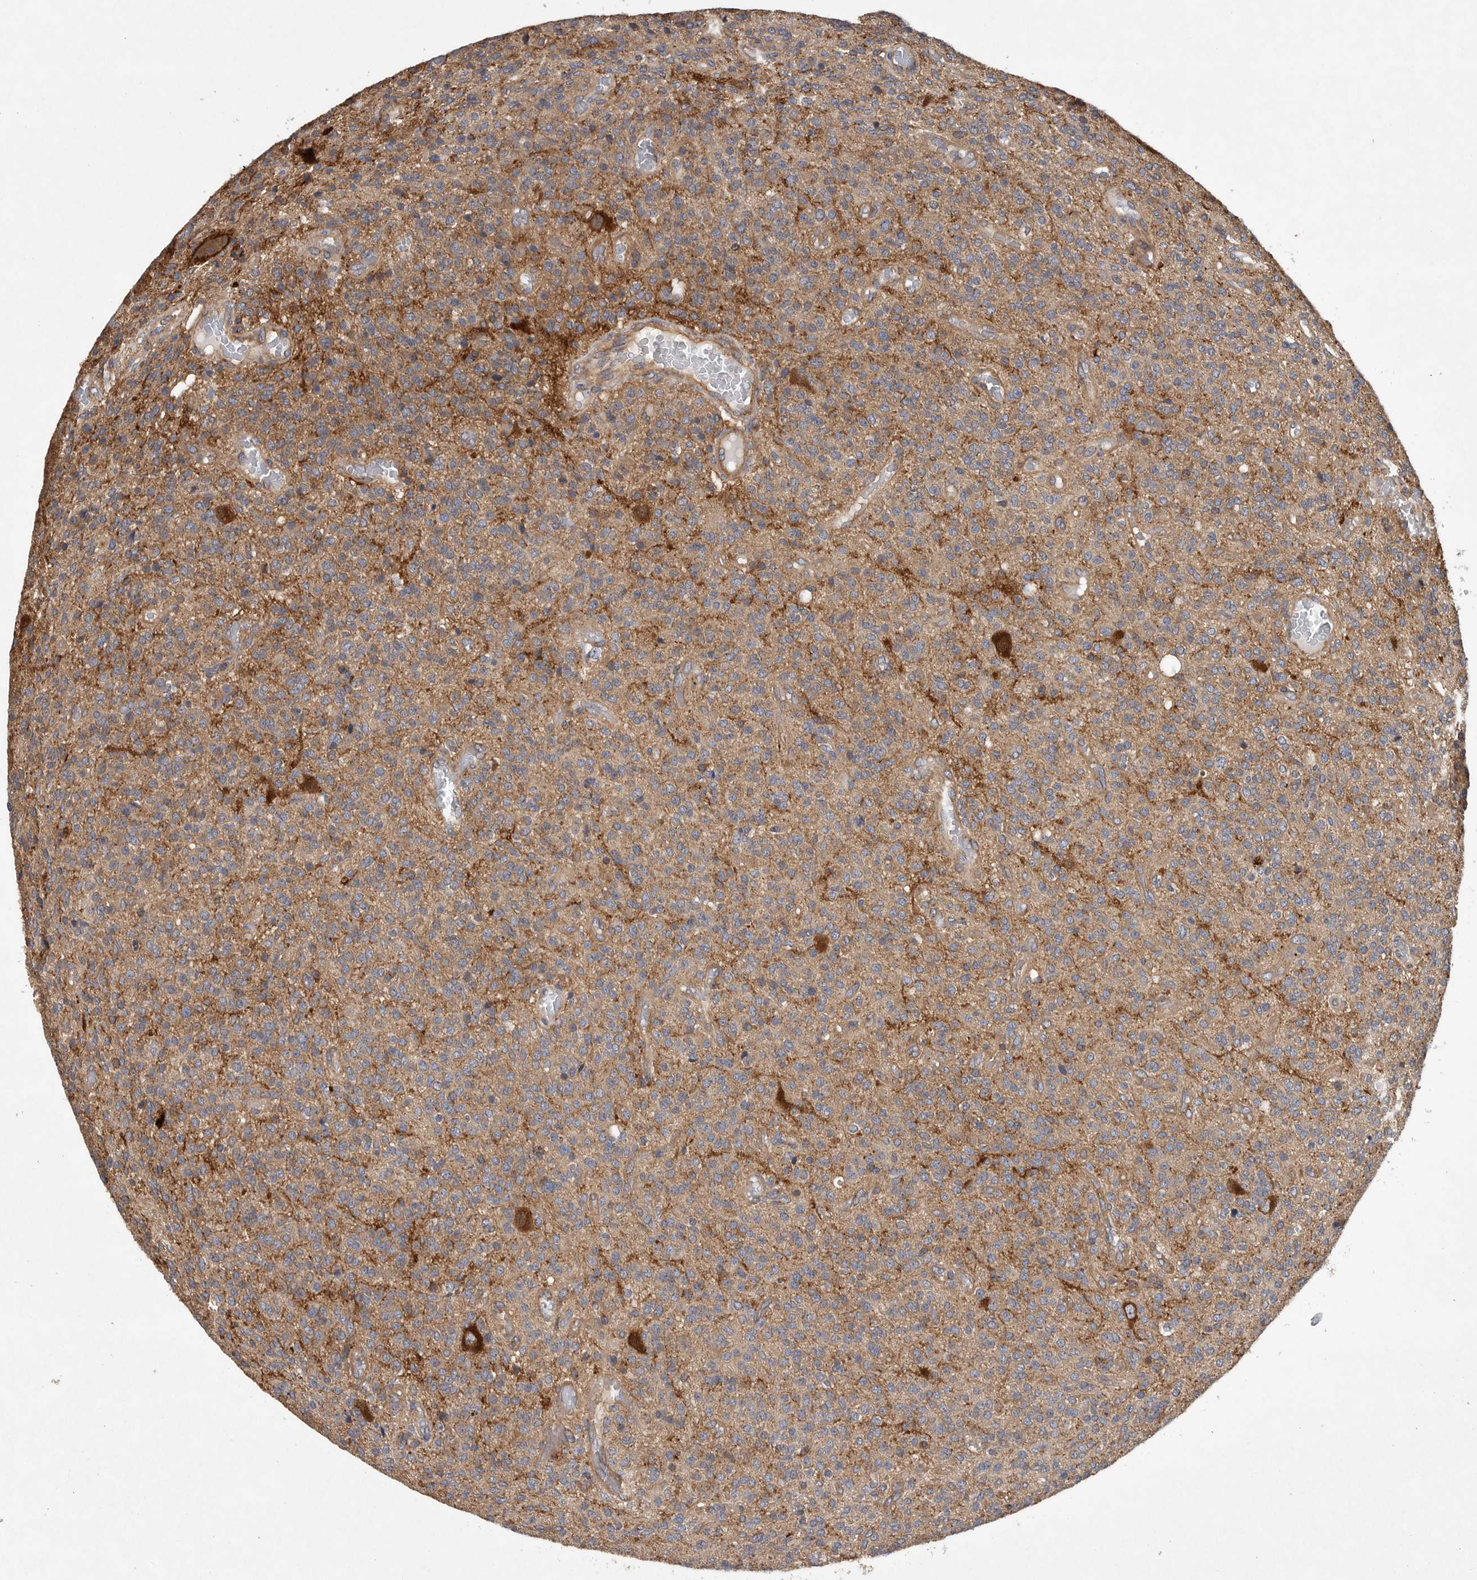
{"staining": {"intensity": "moderate", "quantity": ">75%", "location": "cytoplasmic/membranous"}, "tissue": "glioma", "cell_type": "Tumor cells", "image_type": "cancer", "snomed": [{"axis": "morphology", "description": "Glioma, malignant, High grade"}, {"axis": "topography", "description": "Brain"}], "caption": "Glioma stained with a brown dye demonstrates moderate cytoplasmic/membranous positive expression in about >75% of tumor cells.", "gene": "OXR1", "patient": {"sex": "male", "age": 34}}